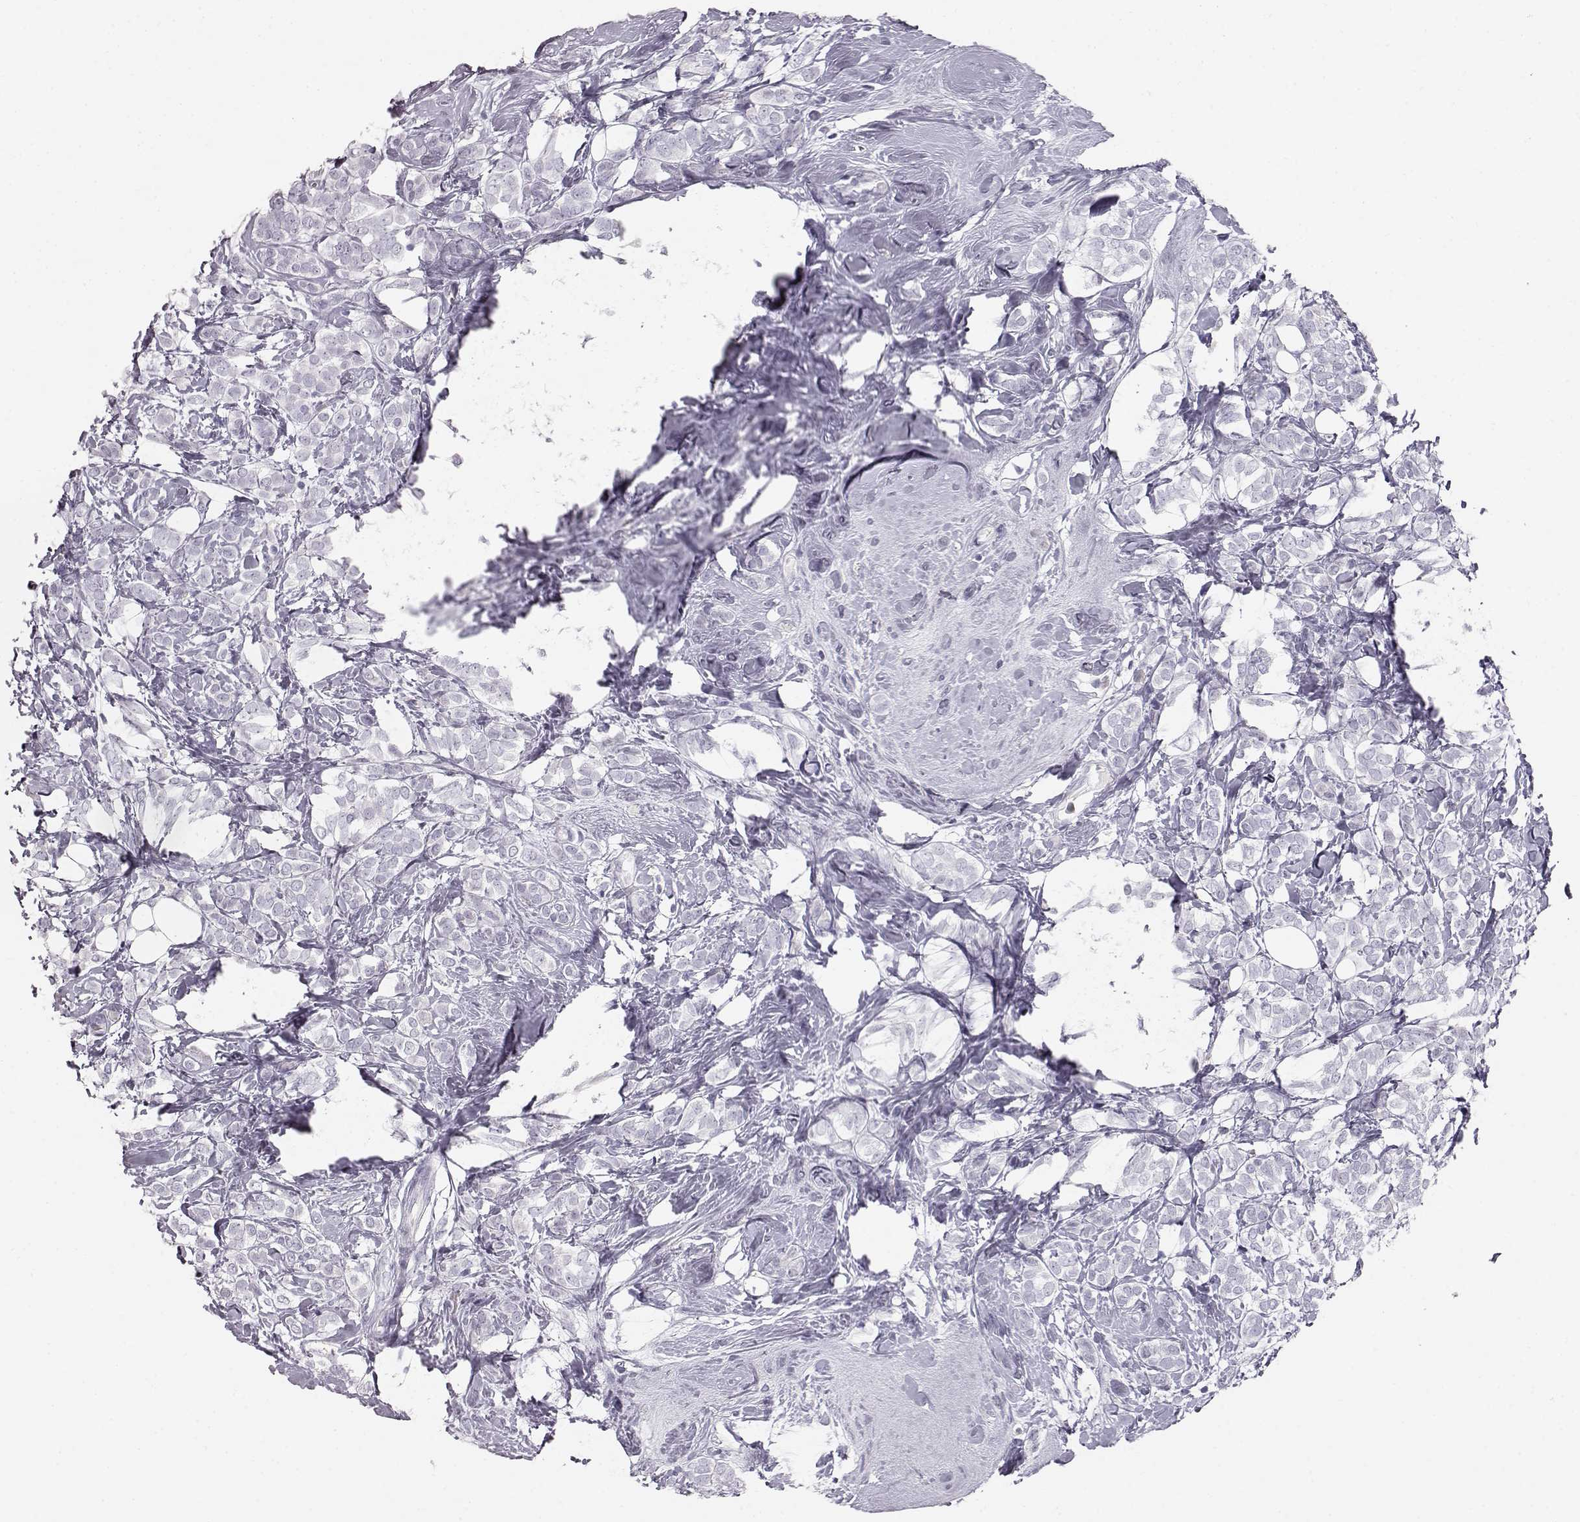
{"staining": {"intensity": "negative", "quantity": "none", "location": "none"}, "tissue": "breast cancer", "cell_type": "Tumor cells", "image_type": "cancer", "snomed": [{"axis": "morphology", "description": "Lobular carcinoma"}, {"axis": "topography", "description": "Breast"}], "caption": "Immunohistochemical staining of lobular carcinoma (breast) exhibits no significant staining in tumor cells.", "gene": "KRT33A", "patient": {"sex": "female", "age": 49}}